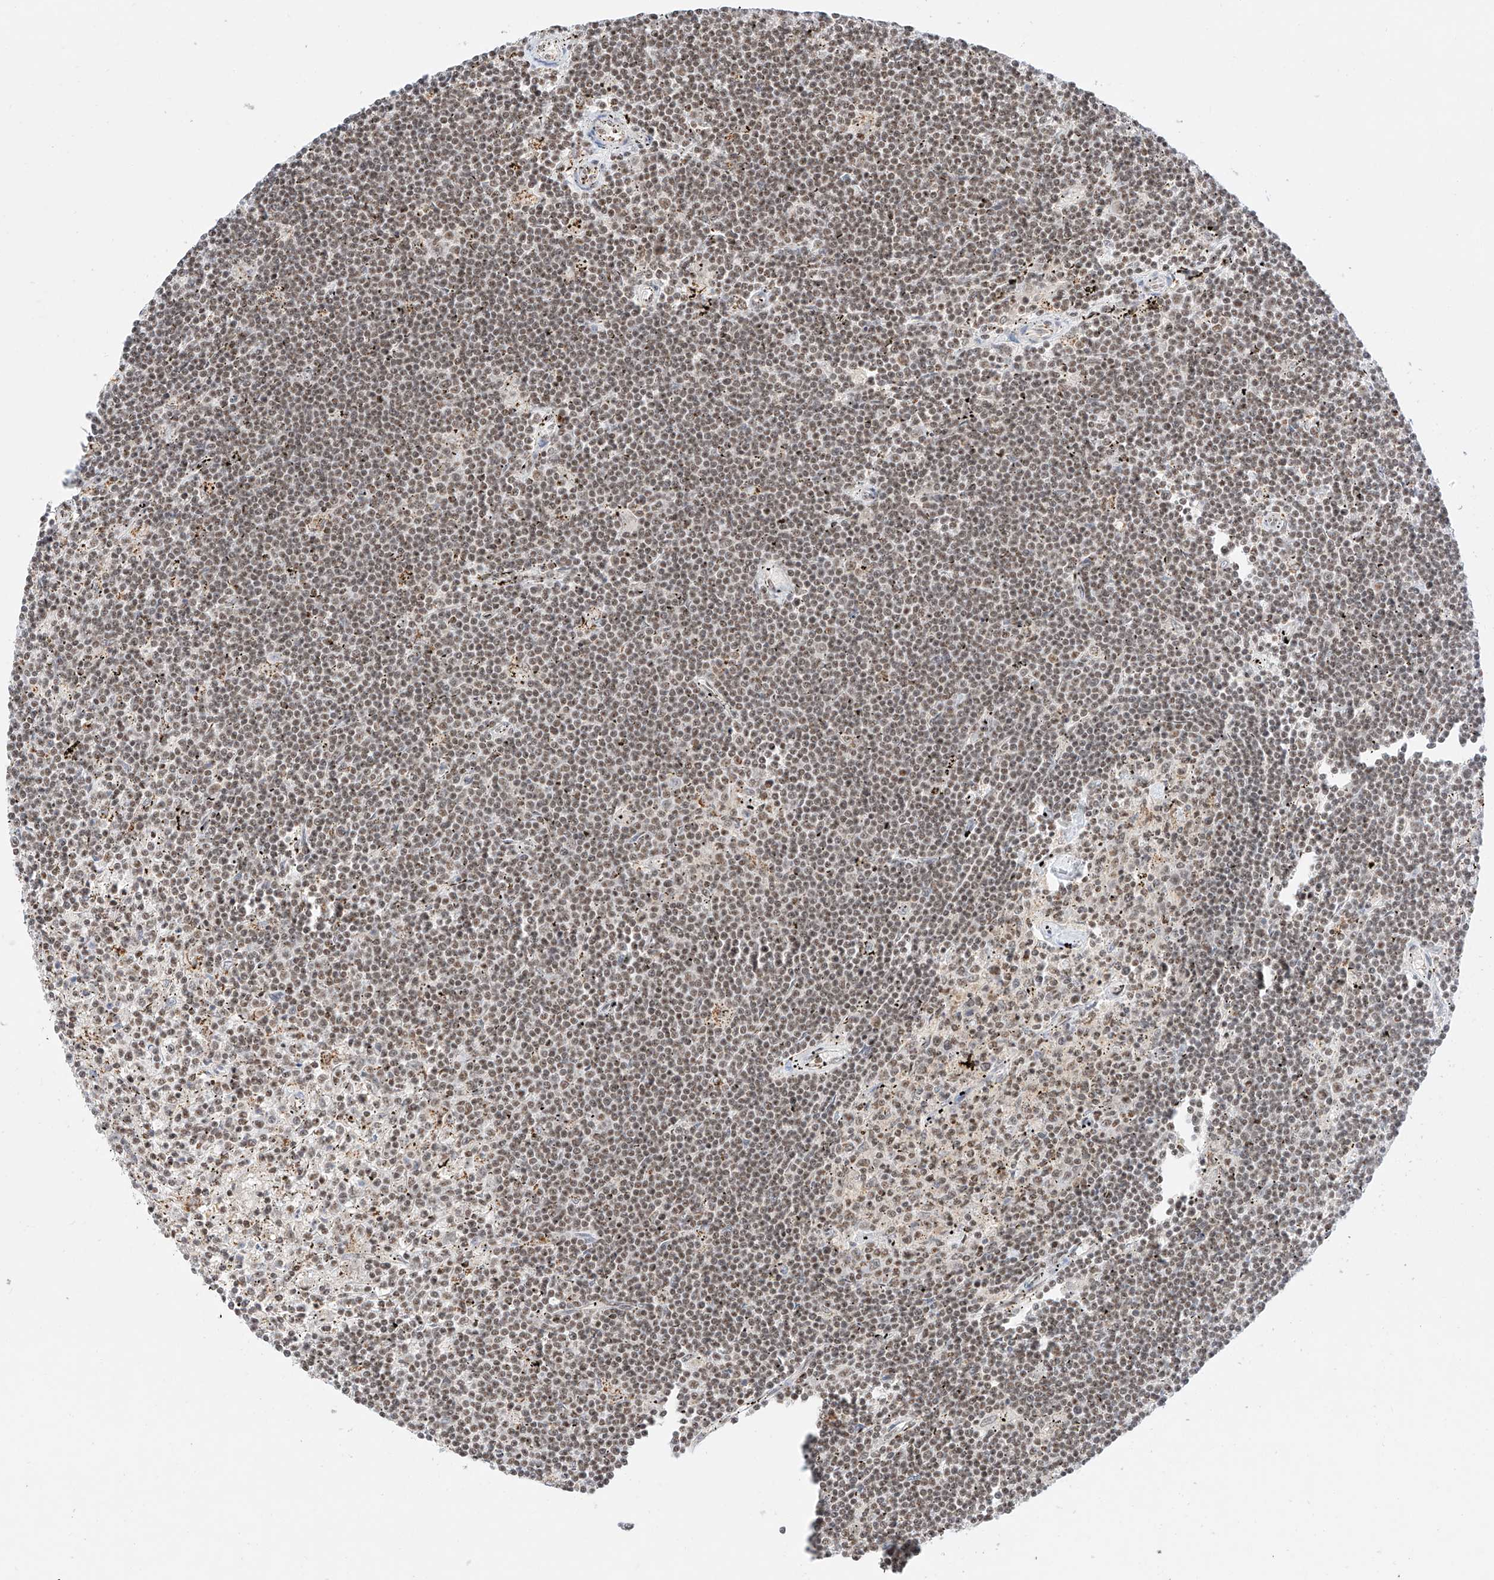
{"staining": {"intensity": "weak", "quantity": ">75%", "location": "nuclear"}, "tissue": "lymphoma", "cell_type": "Tumor cells", "image_type": "cancer", "snomed": [{"axis": "morphology", "description": "Malignant lymphoma, non-Hodgkin's type, Low grade"}, {"axis": "topography", "description": "Spleen"}], "caption": "Immunohistochemical staining of malignant lymphoma, non-Hodgkin's type (low-grade) shows low levels of weak nuclear positivity in approximately >75% of tumor cells.", "gene": "NRF1", "patient": {"sex": "male", "age": 76}}